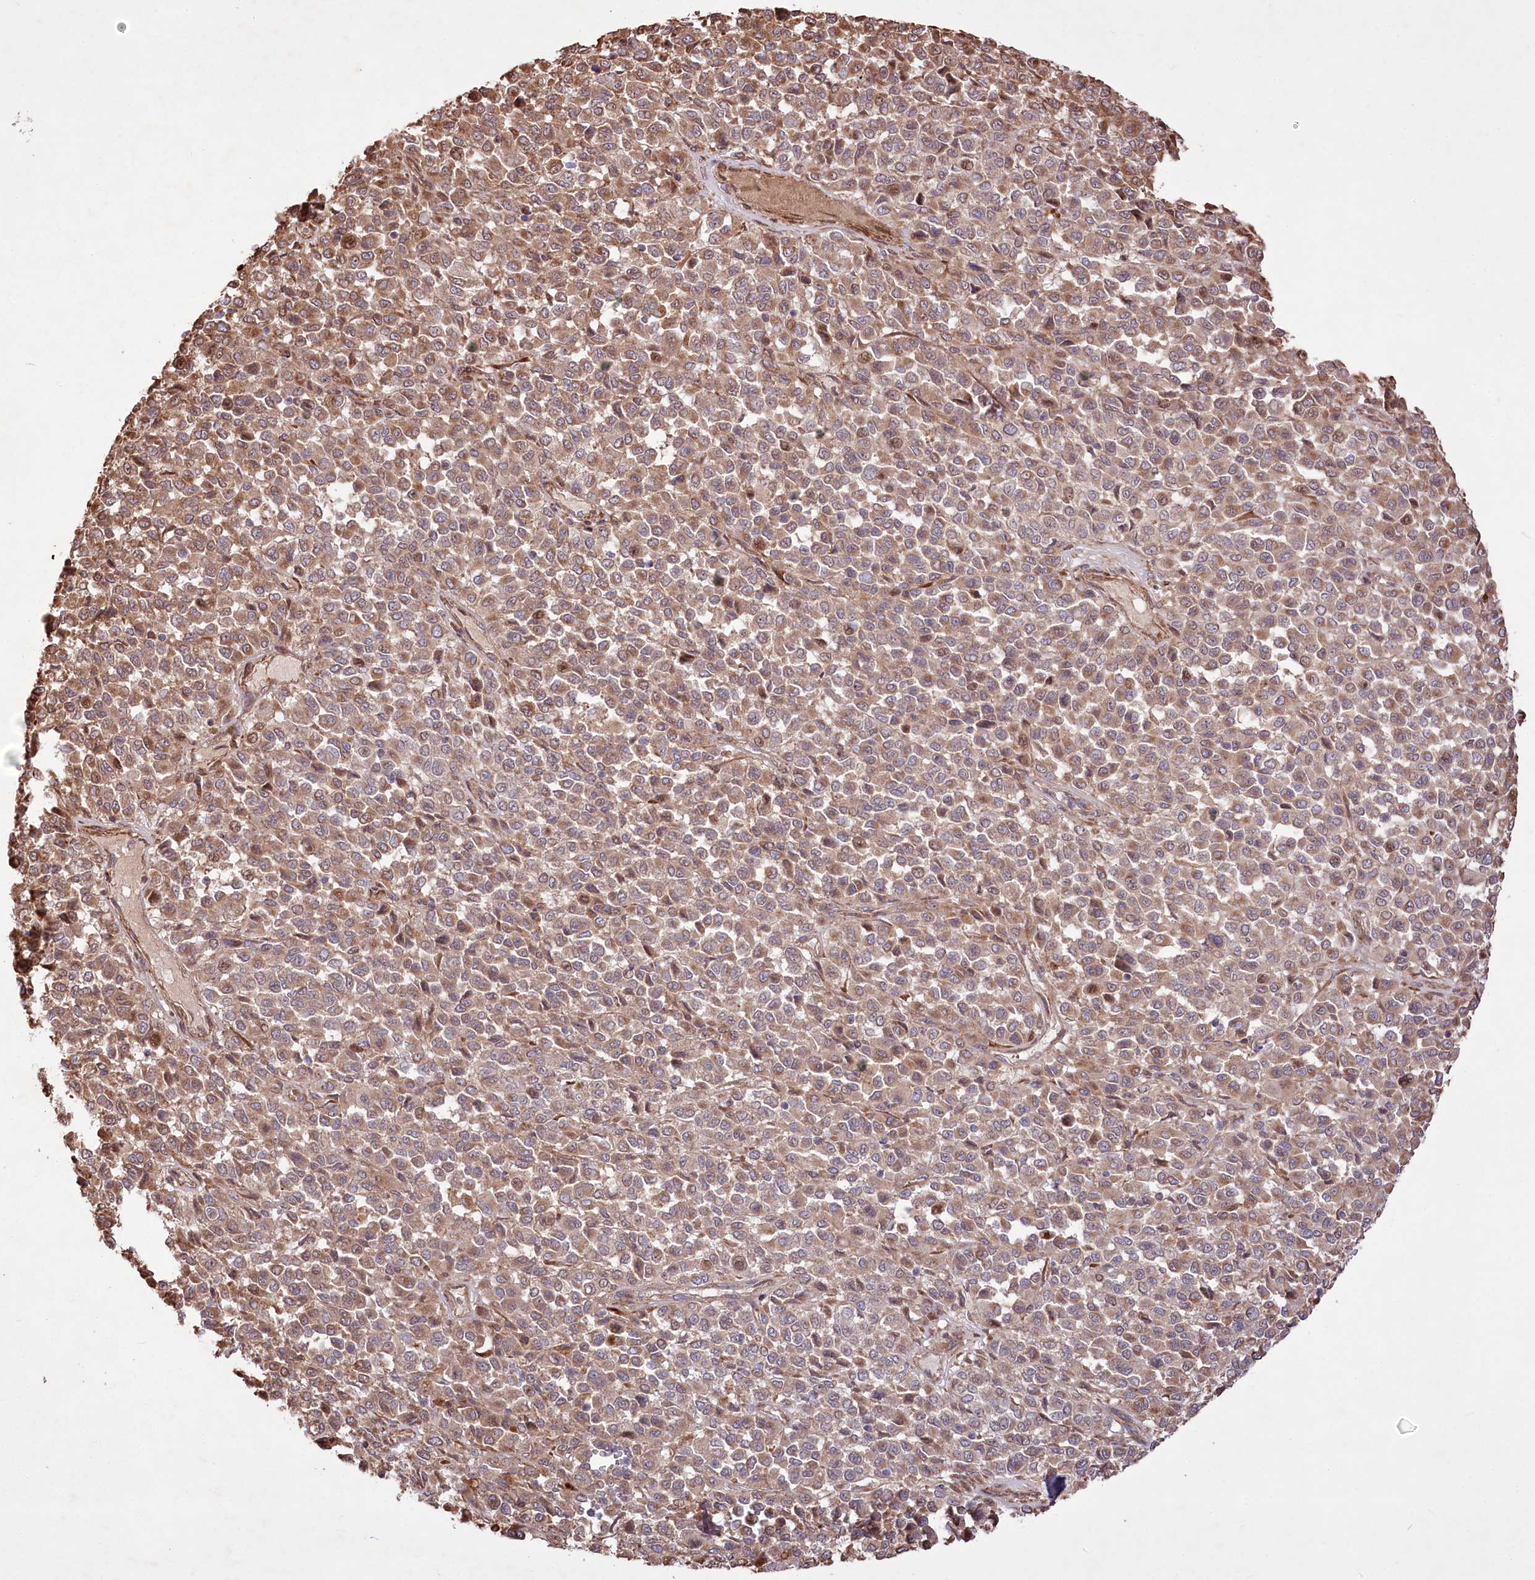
{"staining": {"intensity": "moderate", "quantity": ">75%", "location": "cytoplasmic/membranous"}, "tissue": "melanoma", "cell_type": "Tumor cells", "image_type": "cancer", "snomed": [{"axis": "morphology", "description": "Malignant melanoma, Metastatic site"}, {"axis": "topography", "description": "Pancreas"}], "caption": "Malignant melanoma (metastatic site) stained with a protein marker reveals moderate staining in tumor cells.", "gene": "RNF24", "patient": {"sex": "female", "age": 30}}